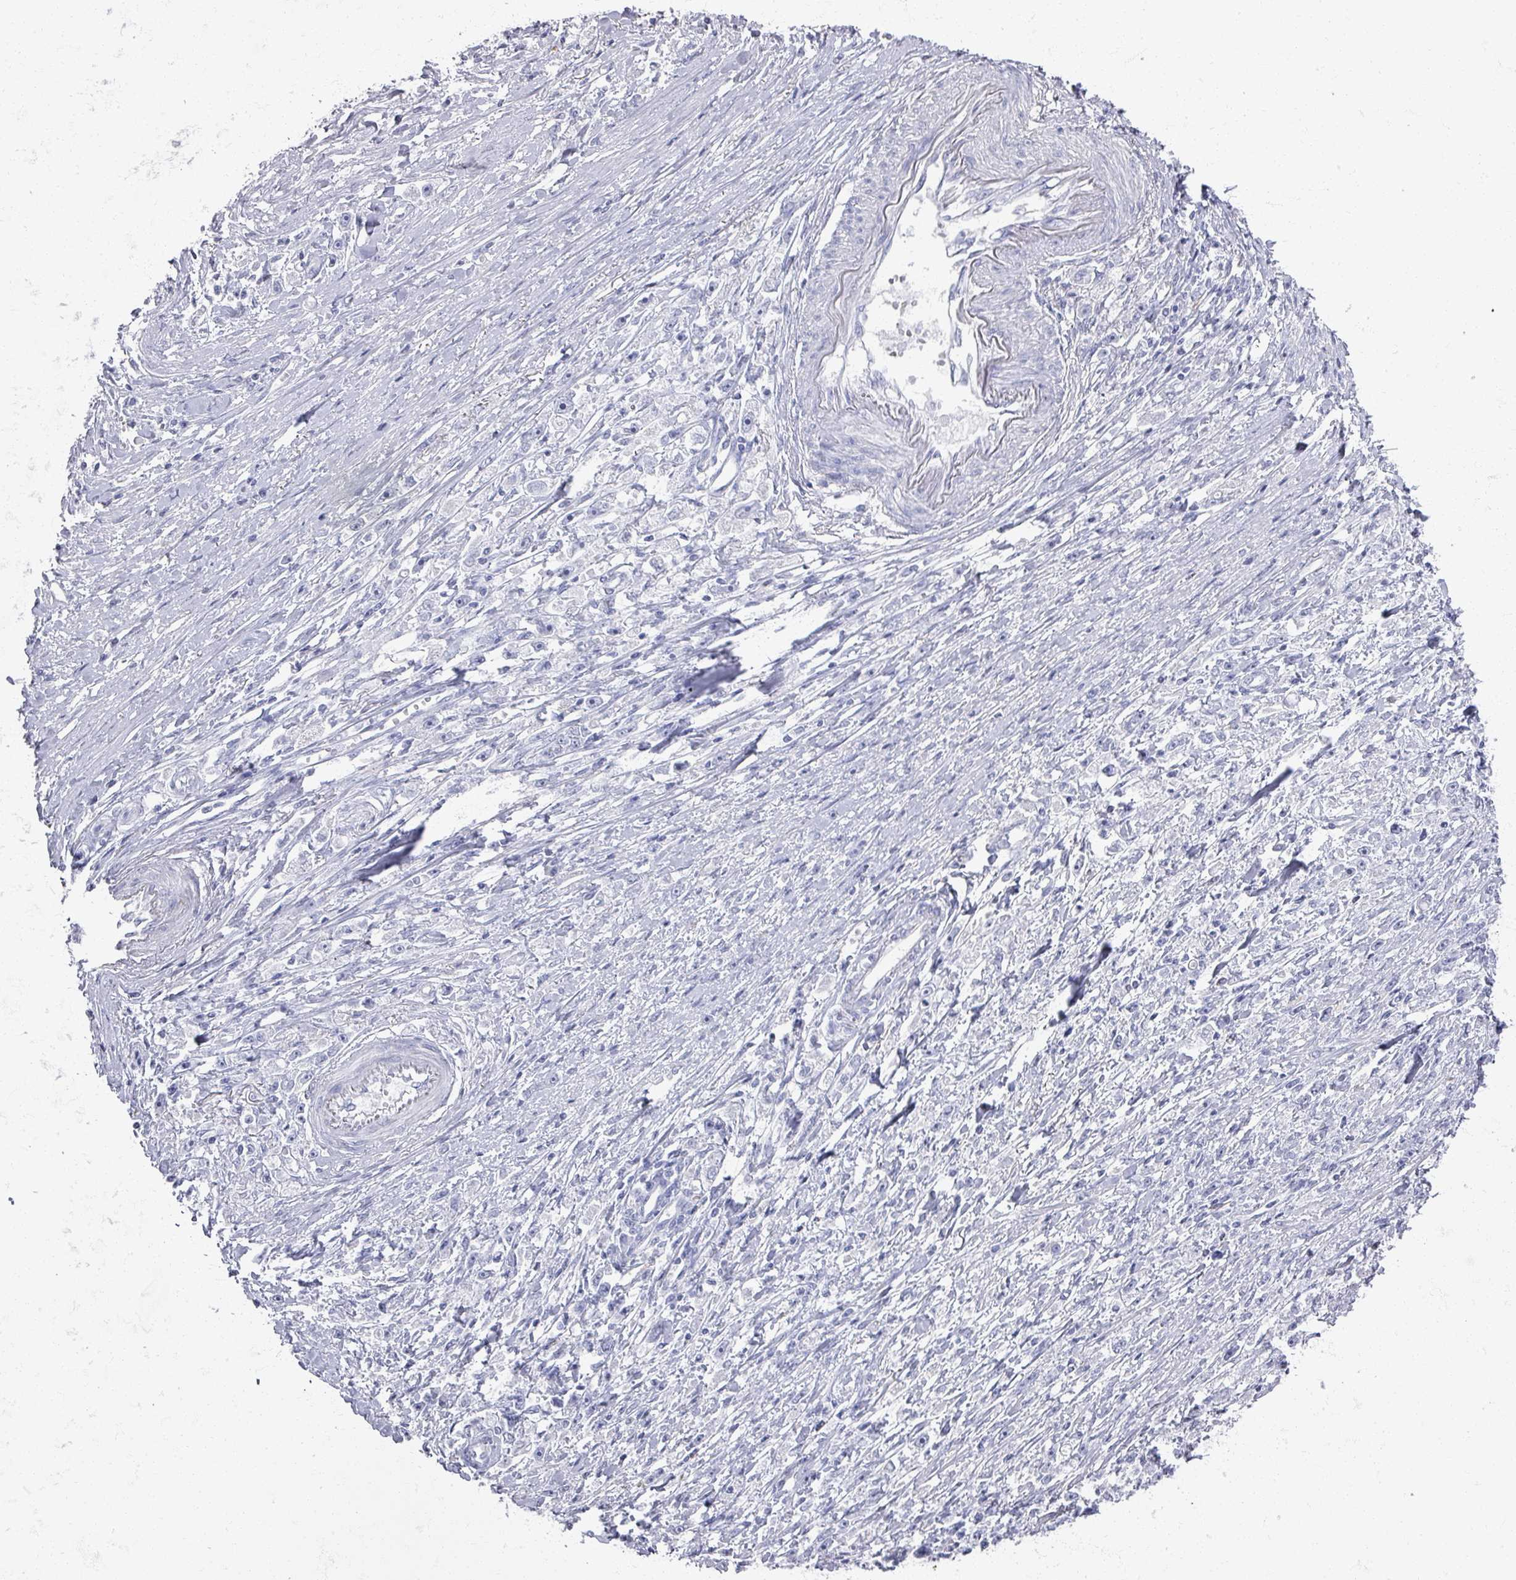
{"staining": {"intensity": "negative", "quantity": "none", "location": "none"}, "tissue": "stomach cancer", "cell_type": "Tumor cells", "image_type": "cancer", "snomed": [{"axis": "morphology", "description": "Adenocarcinoma, NOS"}, {"axis": "topography", "description": "Stomach"}], "caption": "Tumor cells are negative for protein expression in human adenocarcinoma (stomach).", "gene": "OMG", "patient": {"sex": "female", "age": 59}}